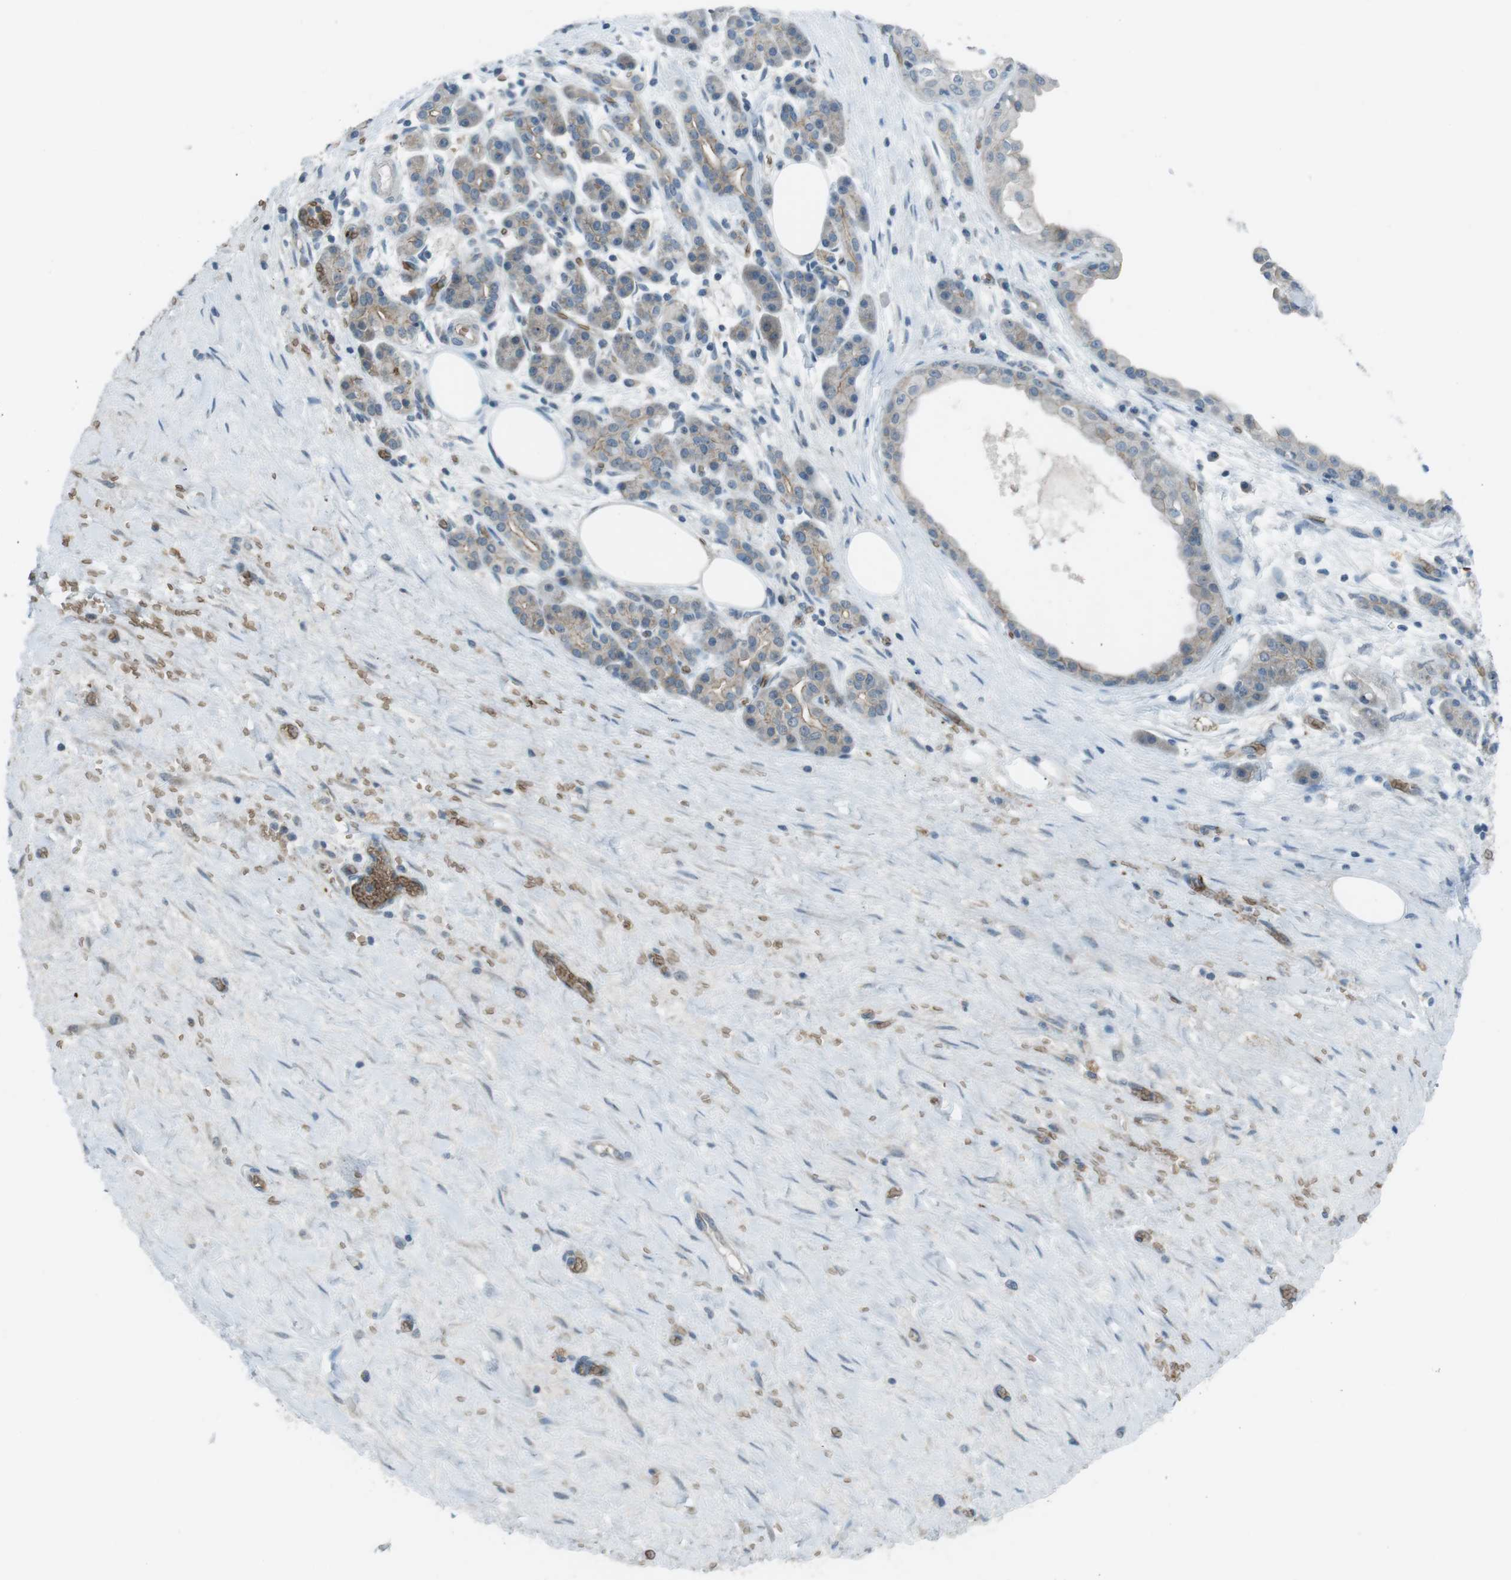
{"staining": {"intensity": "negative", "quantity": "none", "location": "none"}, "tissue": "pancreatic cancer", "cell_type": "Tumor cells", "image_type": "cancer", "snomed": [{"axis": "morphology", "description": "Adenocarcinoma, NOS"}, {"axis": "topography", "description": "Pancreas"}], "caption": "Protein analysis of adenocarcinoma (pancreatic) displays no significant expression in tumor cells.", "gene": "SPTA1", "patient": {"sex": "female", "age": 70}}